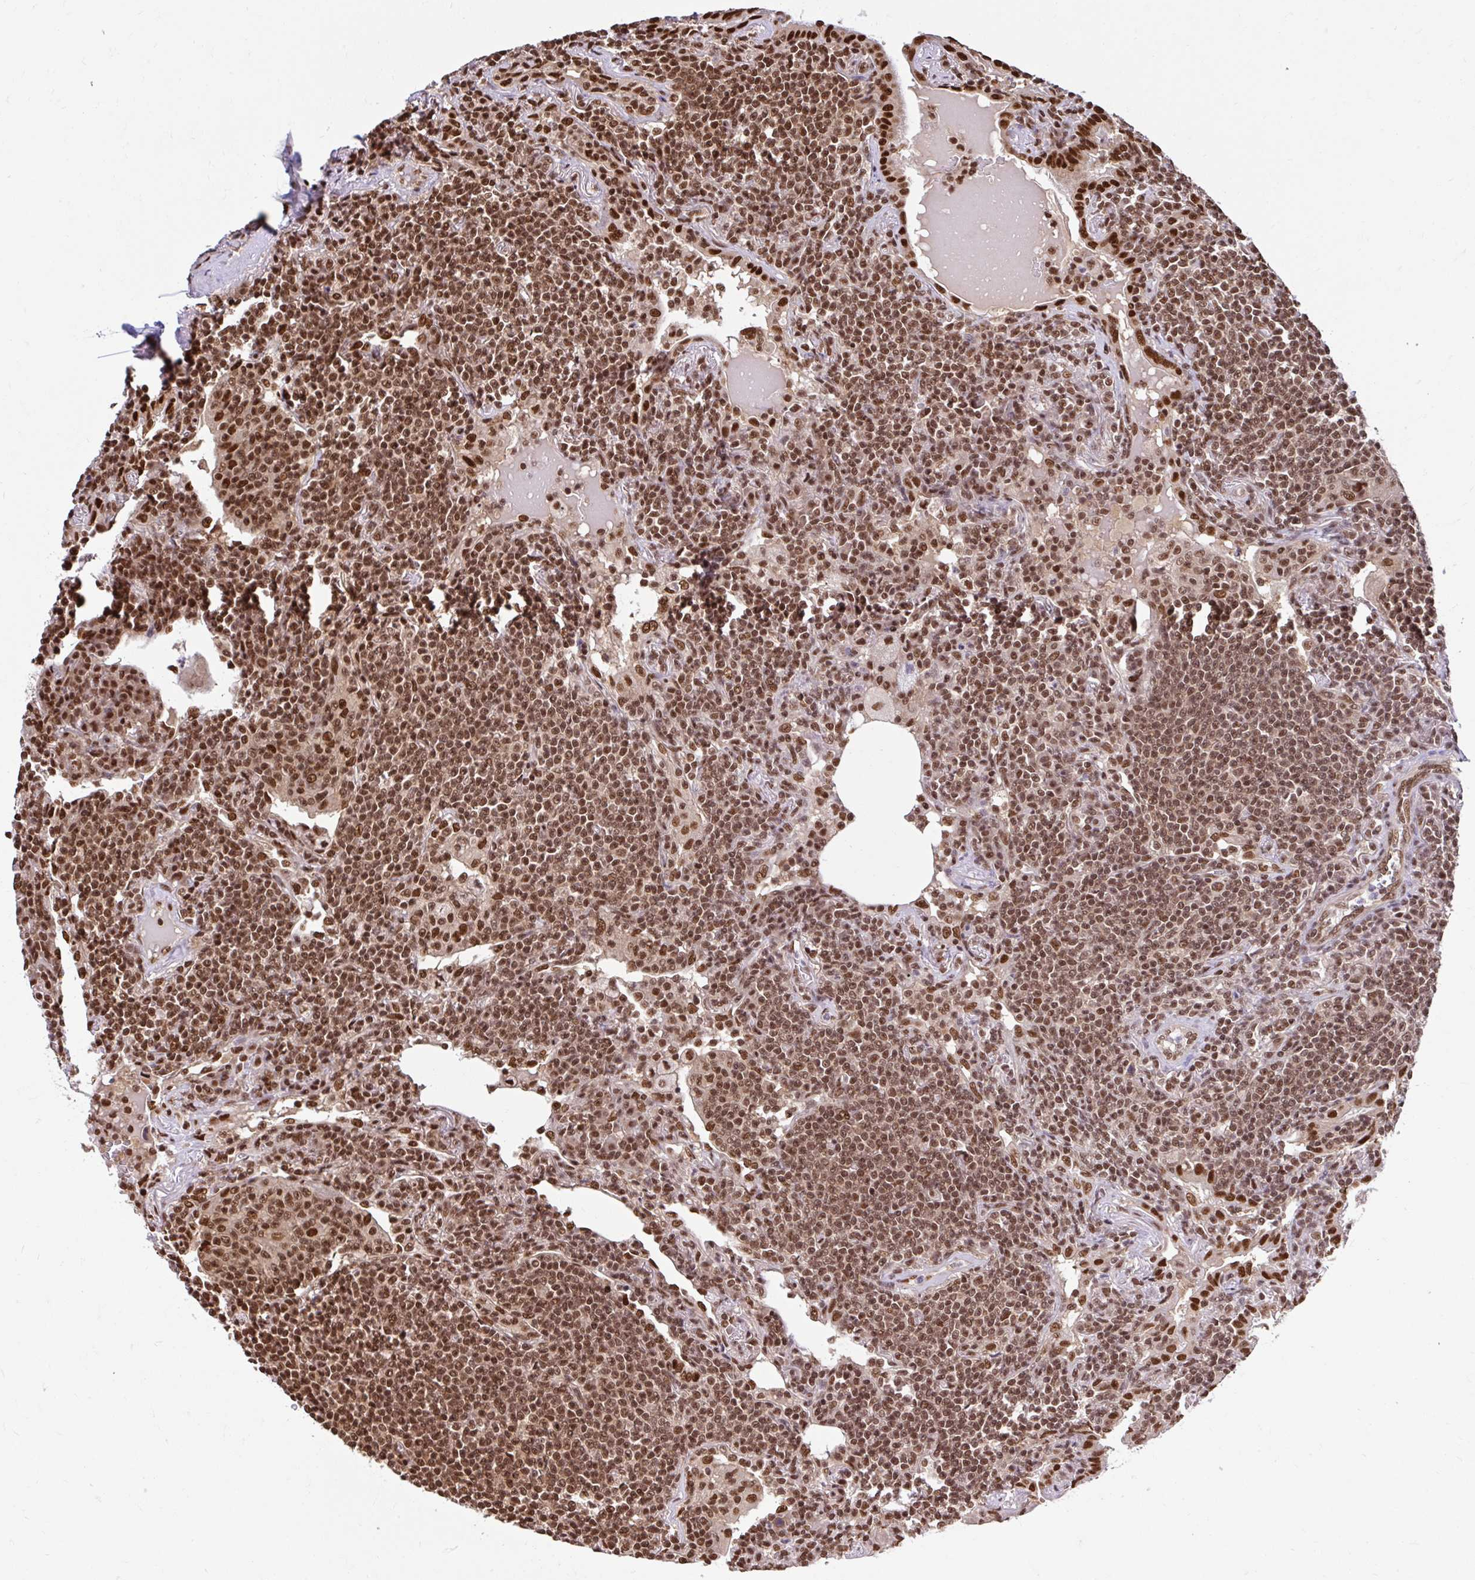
{"staining": {"intensity": "moderate", "quantity": ">75%", "location": "nuclear"}, "tissue": "lymphoma", "cell_type": "Tumor cells", "image_type": "cancer", "snomed": [{"axis": "morphology", "description": "Malignant lymphoma, non-Hodgkin's type, Low grade"}, {"axis": "topography", "description": "Lung"}], "caption": "Protein staining by immunohistochemistry (IHC) exhibits moderate nuclear expression in approximately >75% of tumor cells in low-grade malignant lymphoma, non-Hodgkin's type.", "gene": "ABCA9", "patient": {"sex": "female", "age": 71}}